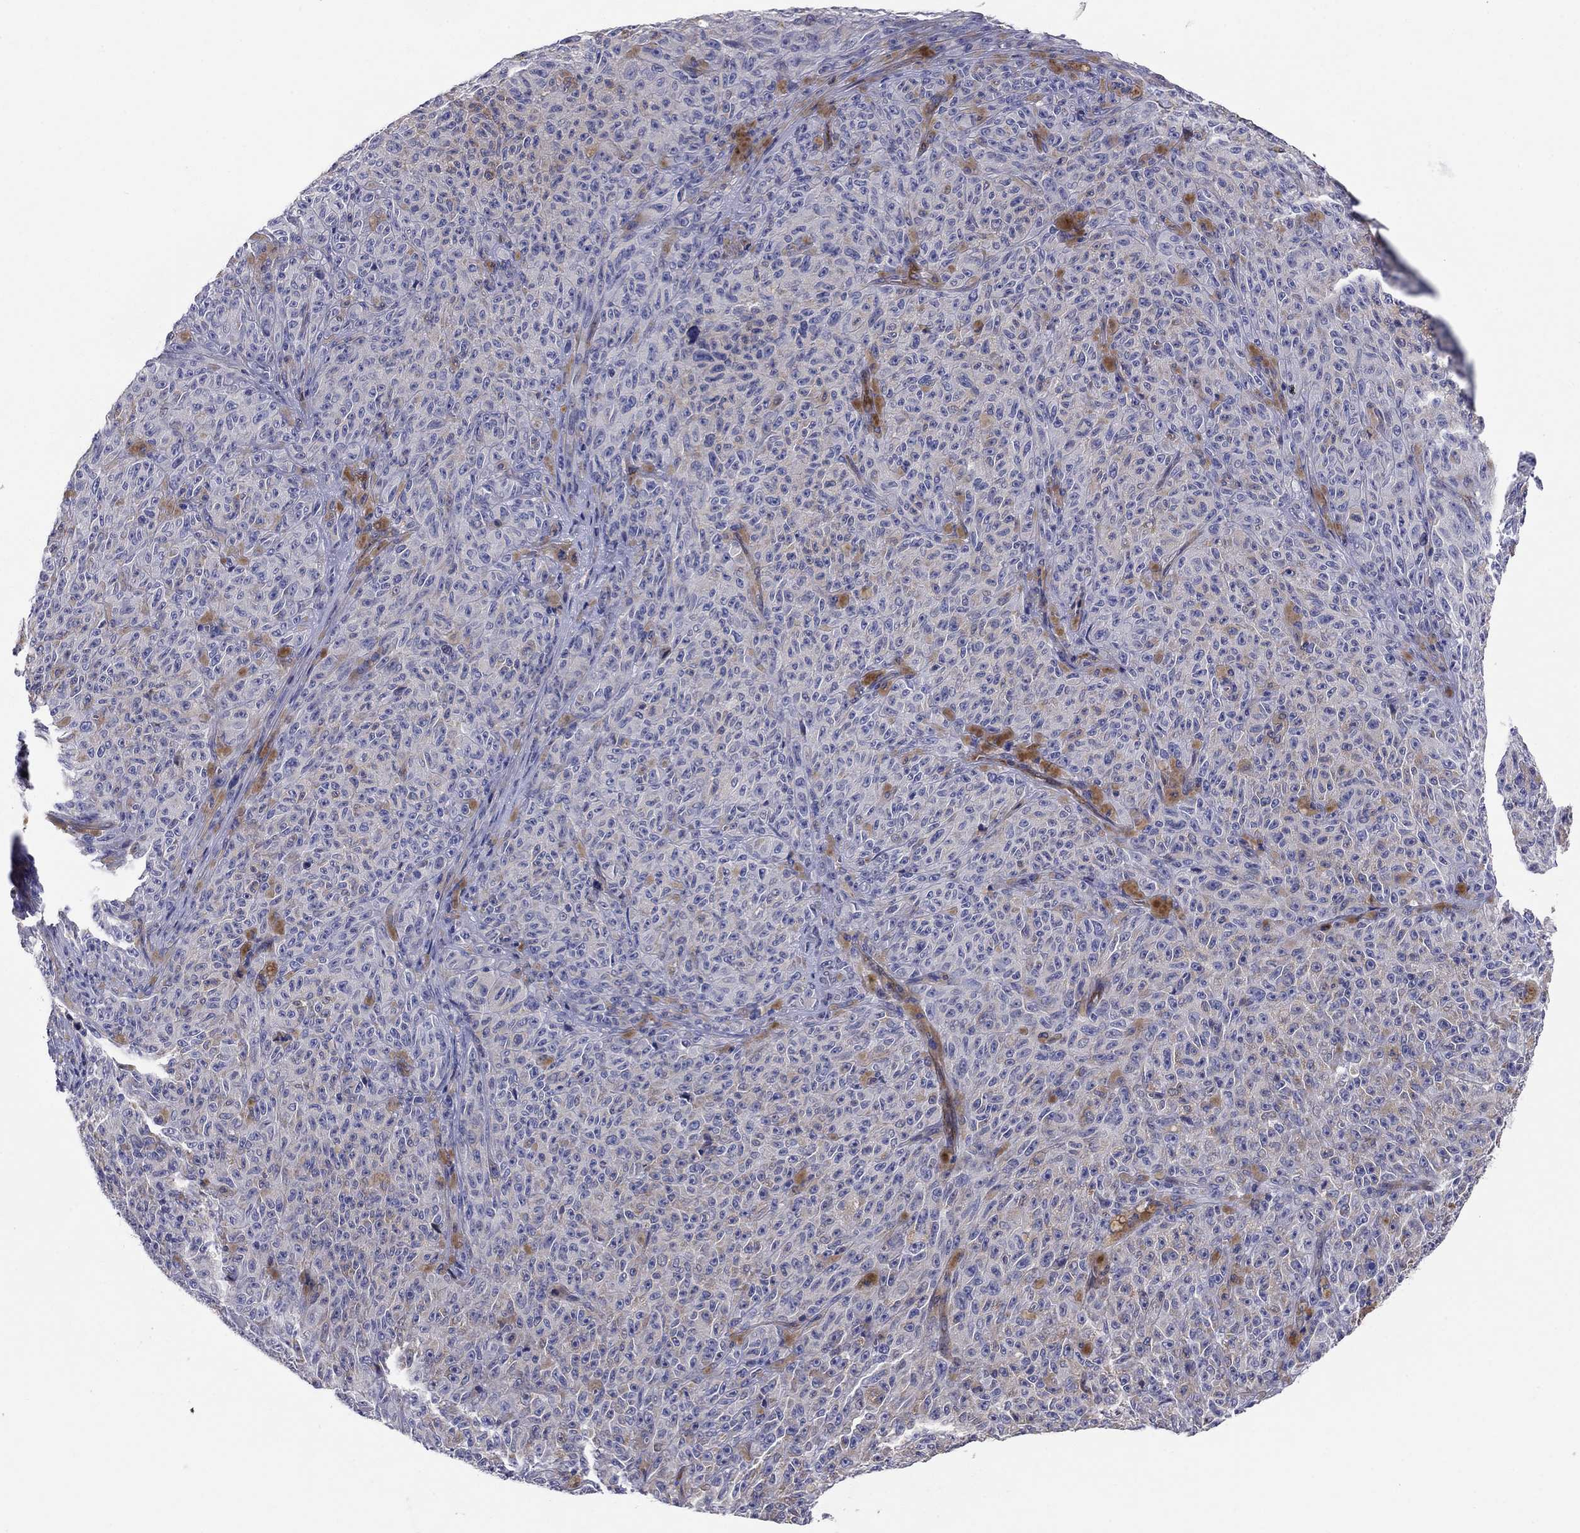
{"staining": {"intensity": "negative", "quantity": "none", "location": "none"}, "tissue": "melanoma", "cell_type": "Tumor cells", "image_type": "cancer", "snomed": [{"axis": "morphology", "description": "Malignant melanoma, NOS"}, {"axis": "topography", "description": "Skin"}], "caption": "High magnification brightfield microscopy of malignant melanoma stained with DAB (3,3'-diaminobenzidine) (brown) and counterstained with hematoxylin (blue): tumor cells show no significant staining.", "gene": "EMP2", "patient": {"sex": "female", "age": 82}}